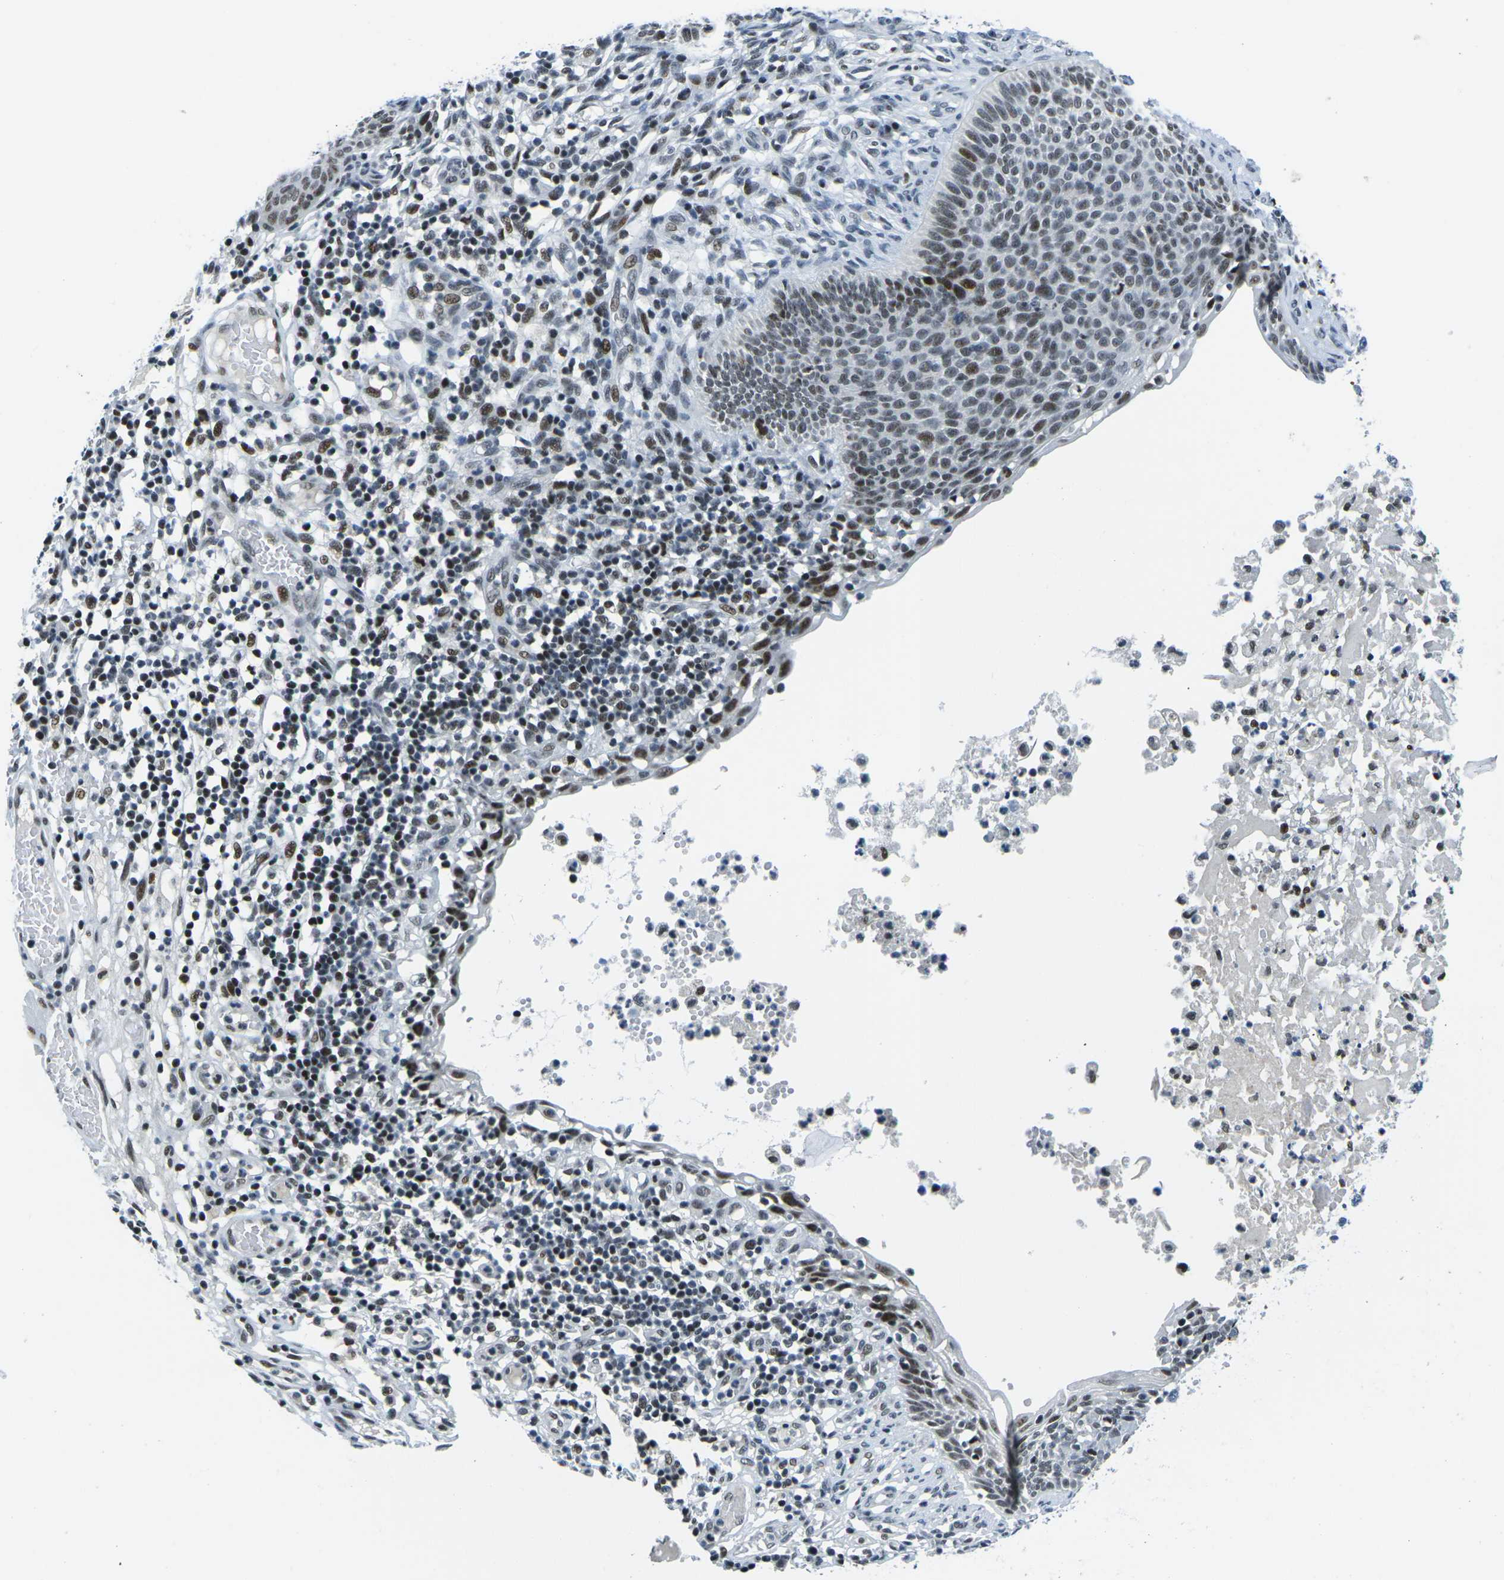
{"staining": {"intensity": "moderate", "quantity": "<25%", "location": "nuclear"}, "tissue": "skin cancer", "cell_type": "Tumor cells", "image_type": "cancer", "snomed": [{"axis": "morphology", "description": "Normal tissue, NOS"}, {"axis": "morphology", "description": "Basal cell carcinoma"}, {"axis": "topography", "description": "Skin"}], "caption": "This is an image of immunohistochemistry staining of skin cancer, which shows moderate expression in the nuclear of tumor cells.", "gene": "PRPF8", "patient": {"sex": "male", "age": 87}}